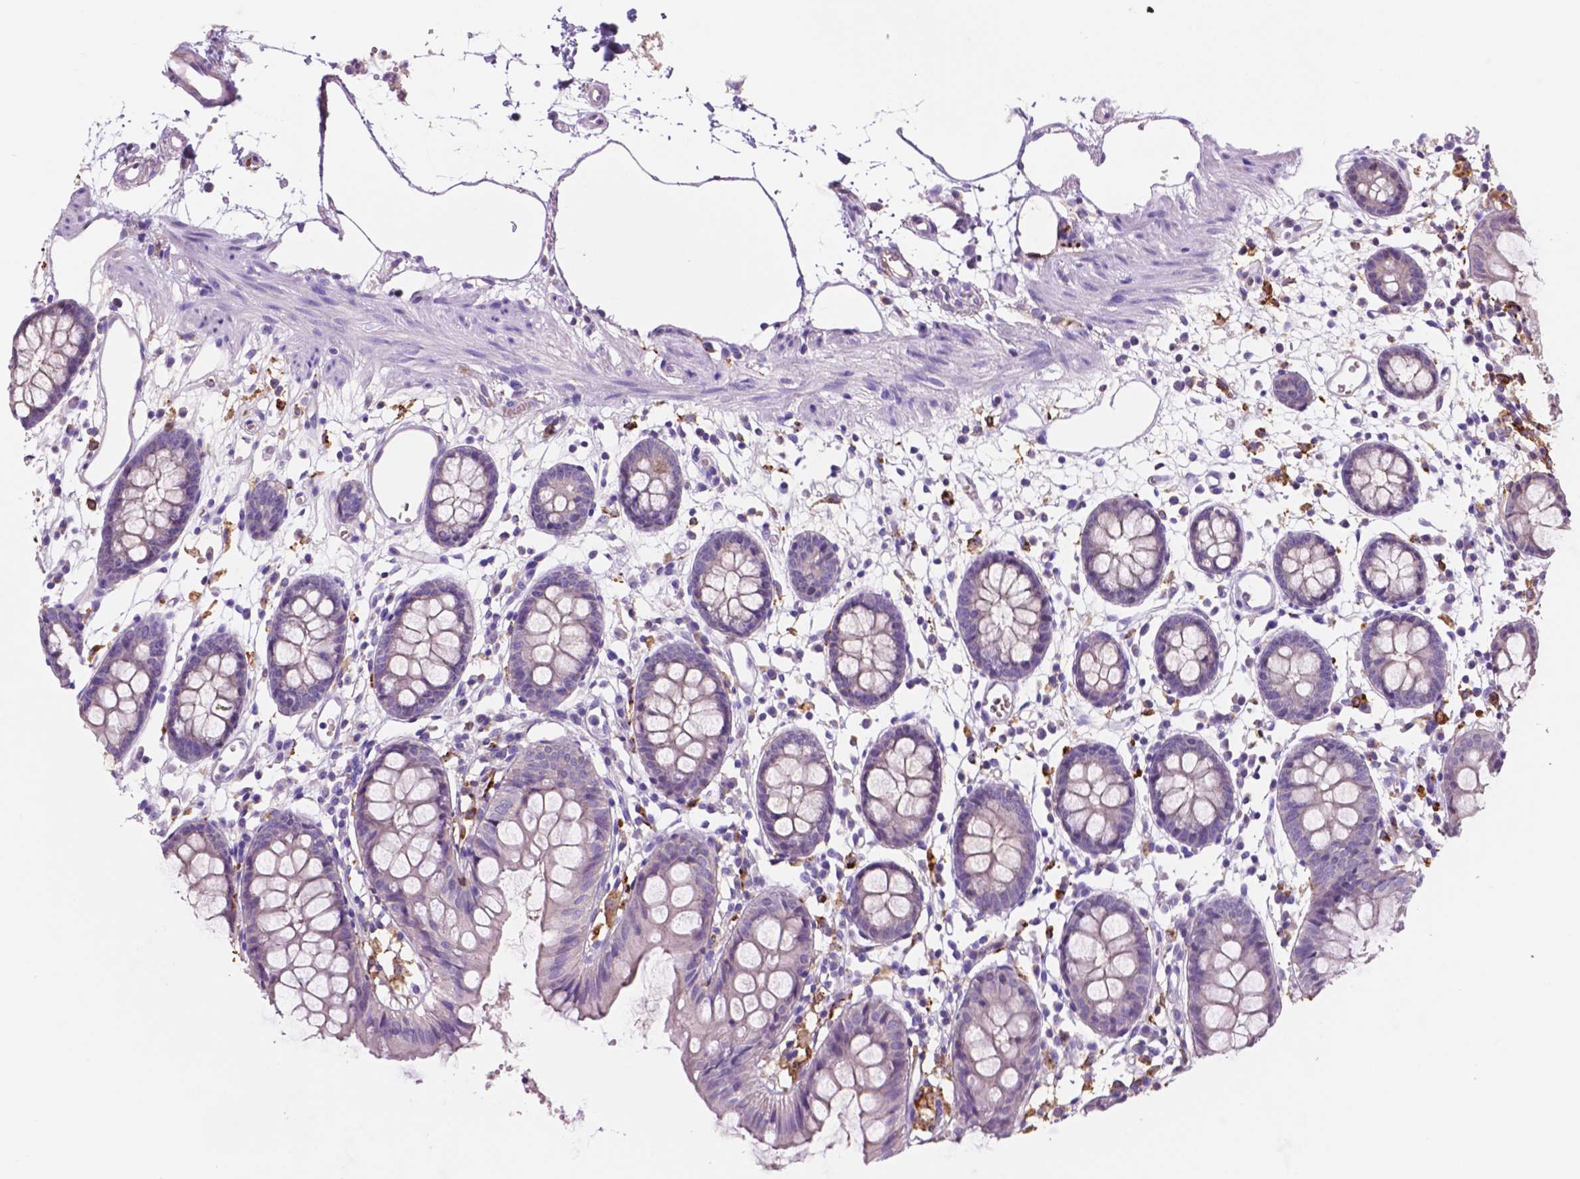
{"staining": {"intensity": "negative", "quantity": "none", "location": "none"}, "tissue": "colon", "cell_type": "Endothelial cells", "image_type": "normal", "snomed": [{"axis": "morphology", "description": "Normal tissue, NOS"}, {"axis": "topography", "description": "Colon"}], "caption": "An IHC photomicrograph of normal colon is shown. There is no staining in endothelial cells of colon.", "gene": "MKRN2OS", "patient": {"sex": "female", "age": 84}}